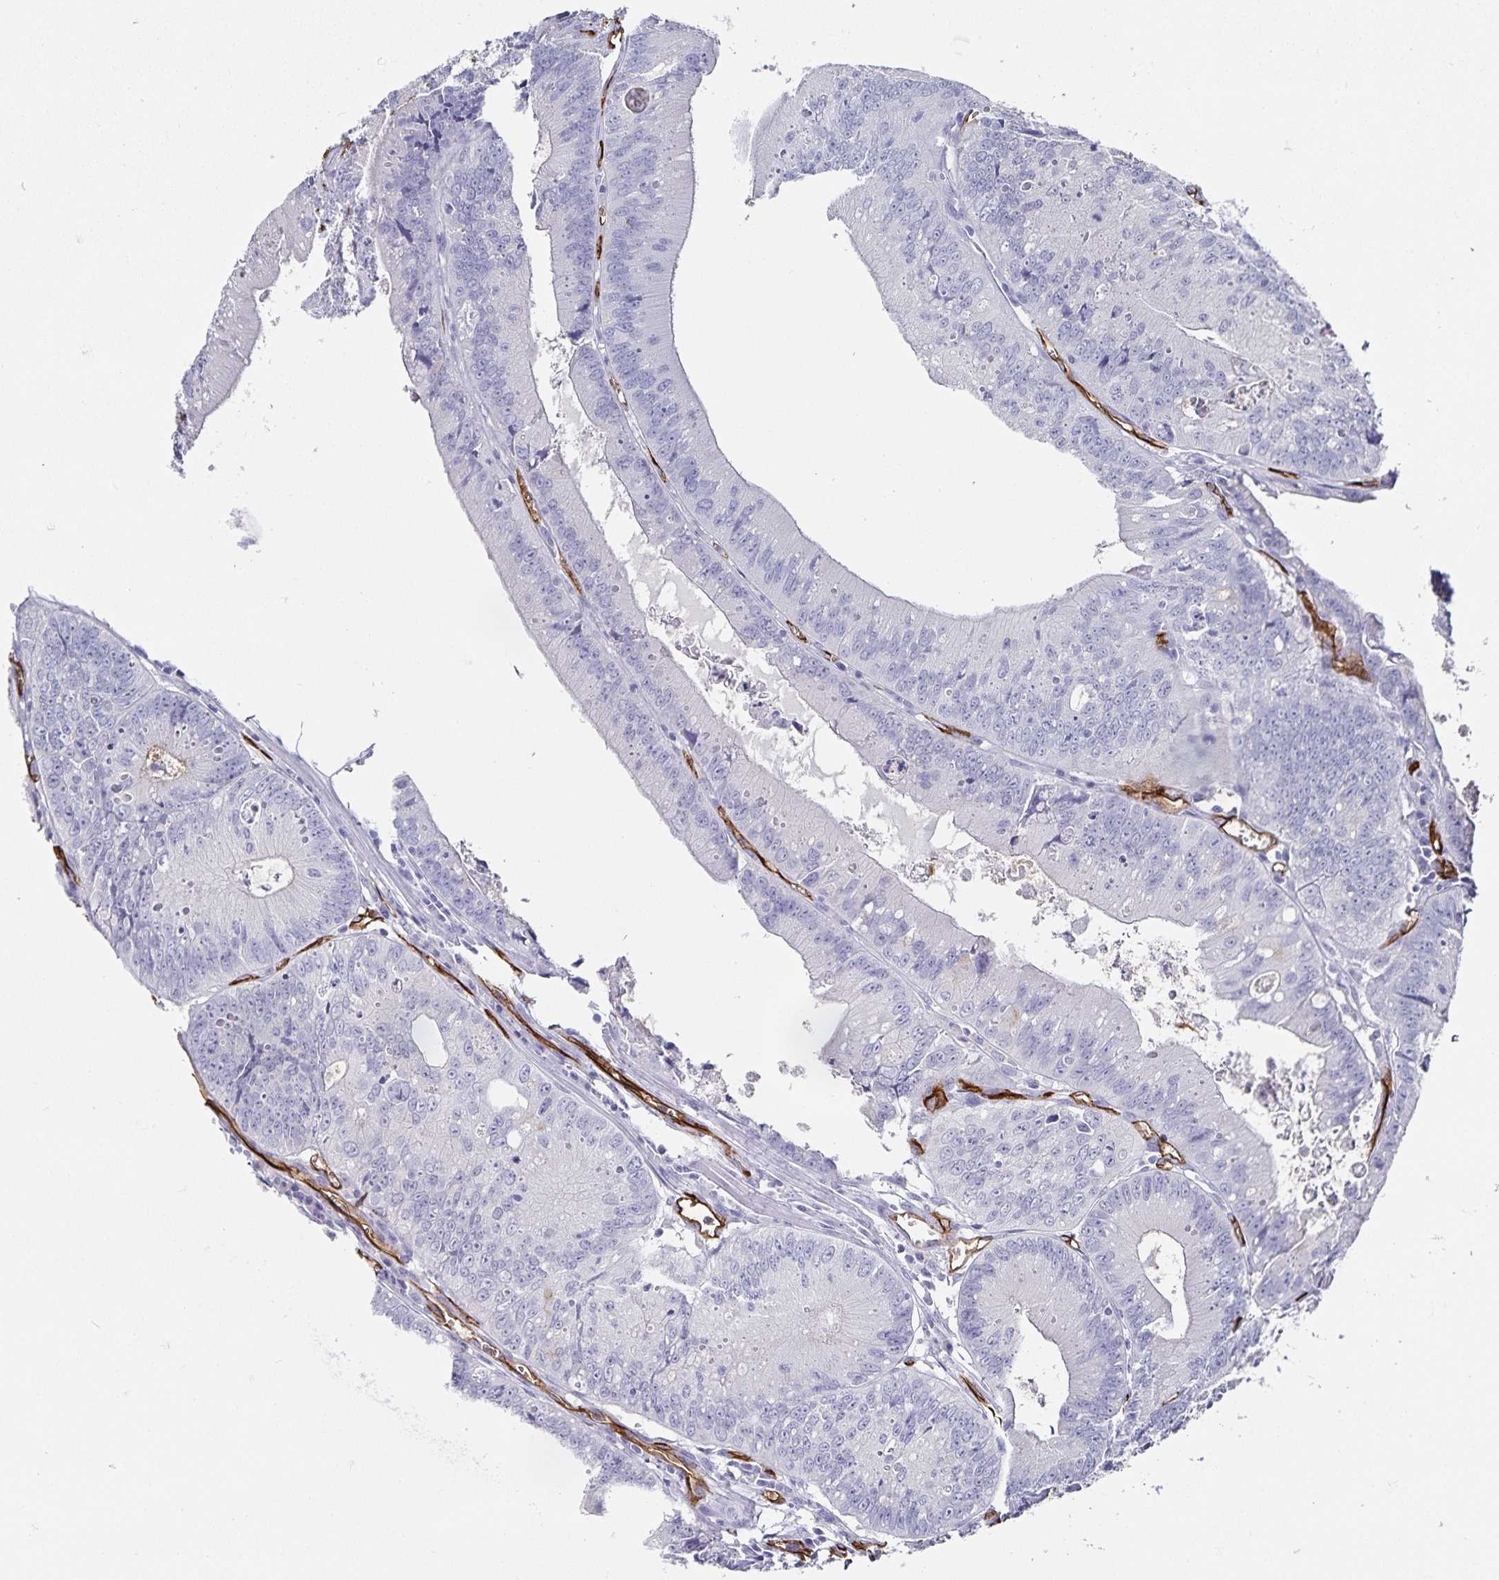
{"staining": {"intensity": "negative", "quantity": "none", "location": "none"}, "tissue": "colorectal cancer", "cell_type": "Tumor cells", "image_type": "cancer", "snomed": [{"axis": "morphology", "description": "Adenocarcinoma, NOS"}, {"axis": "topography", "description": "Rectum"}], "caption": "The micrograph exhibits no staining of tumor cells in colorectal adenocarcinoma.", "gene": "PODXL", "patient": {"sex": "female", "age": 81}}